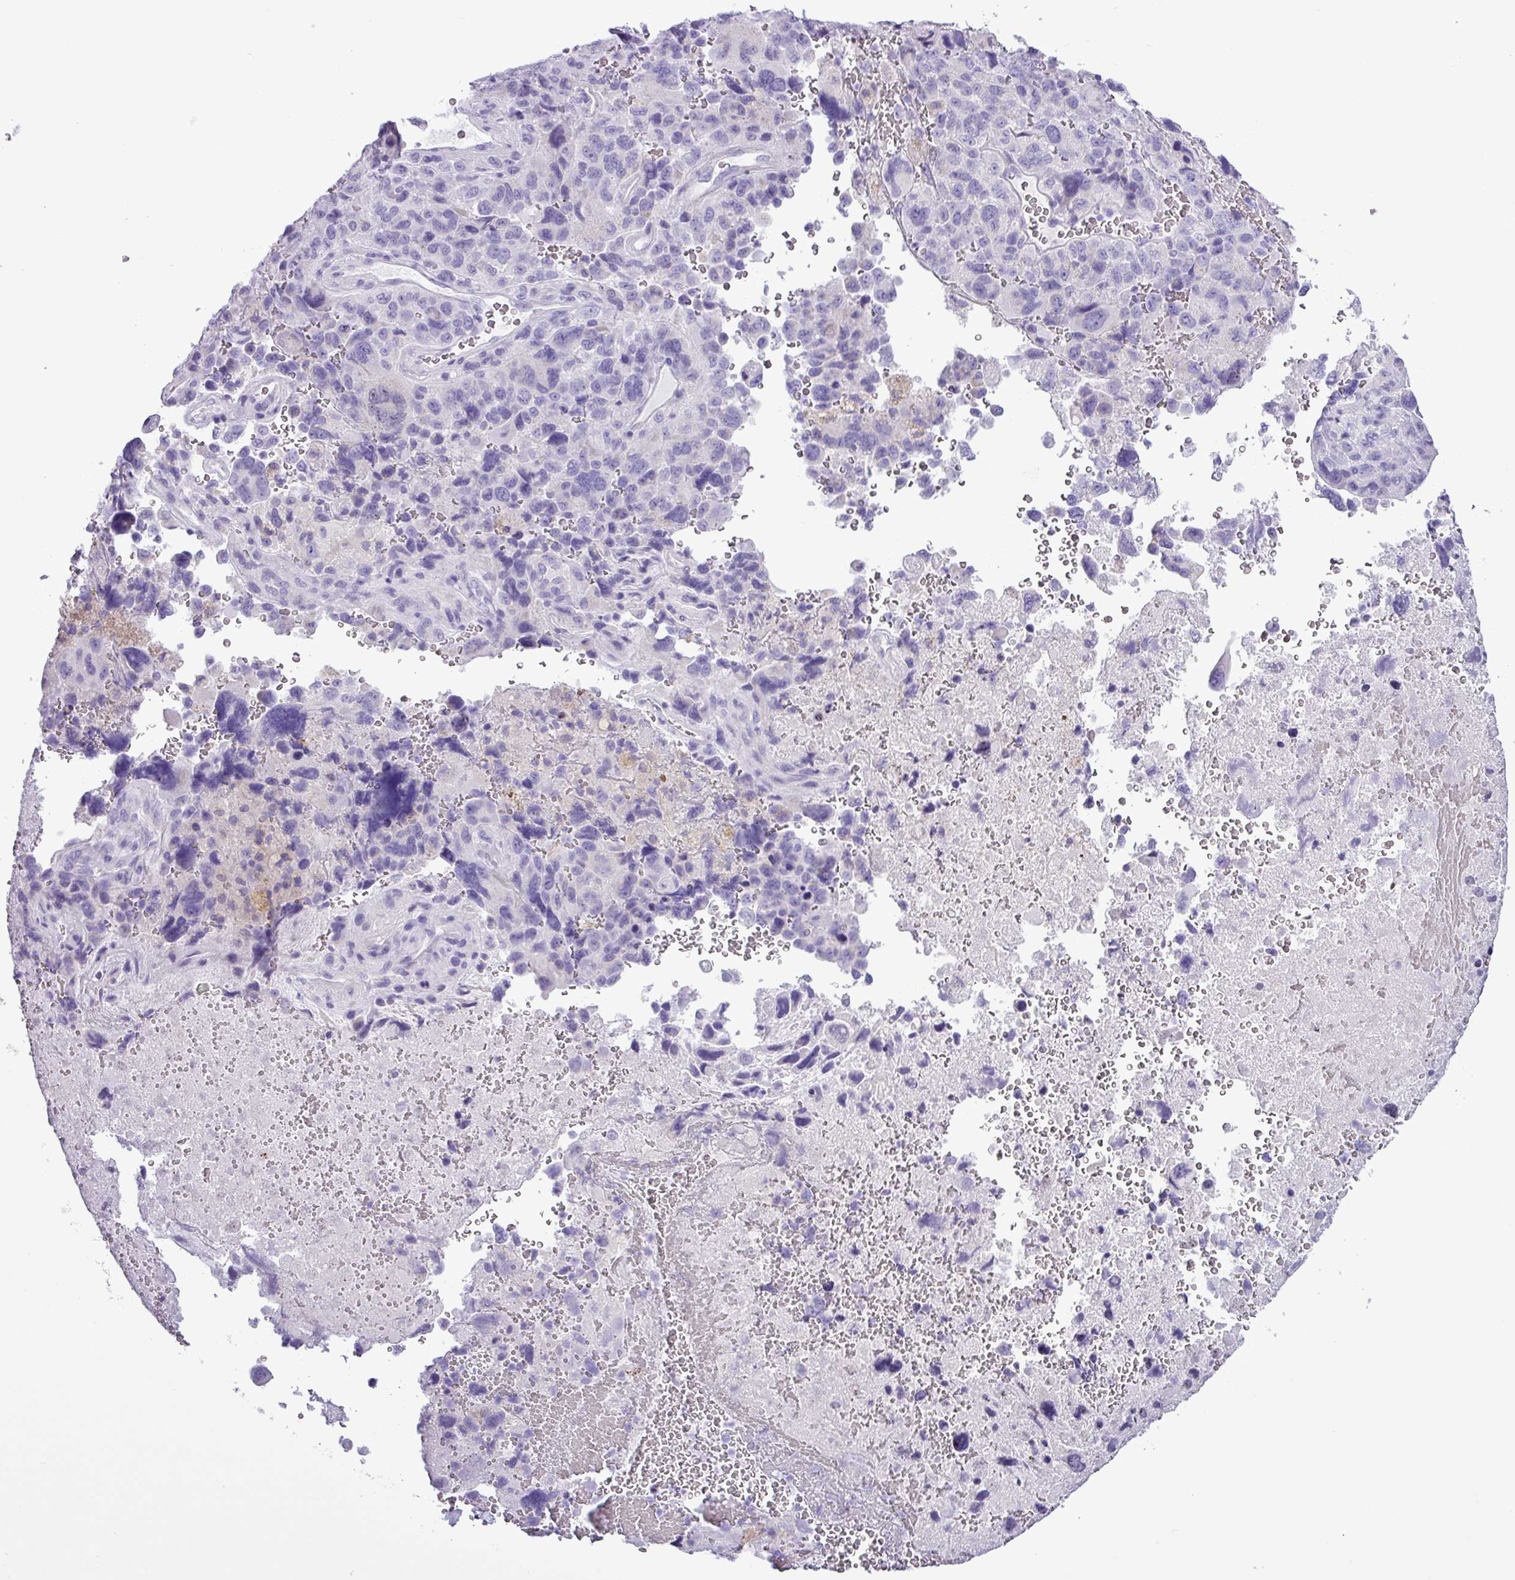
{"staining": {"intensity": "strong", "quantity": "<25%", "location": "cytoplasmic/membranous"}, "tissue": "lung cancer", "cell_type": "Tumor cells", "image_type": "cancer", "snomed": [{"axis": "morphology", "description": "Adenocarcinoma, NOS"}, {"axis": "topography", "description": "Lung"}], "caption": "Tumor cells show strong cytoplasmic/membranous expression in about <25% of cells in adenocarcinoma (lung).", "gene": "ALDH3A1", "patient": {"sex": "male", "age": 67}}